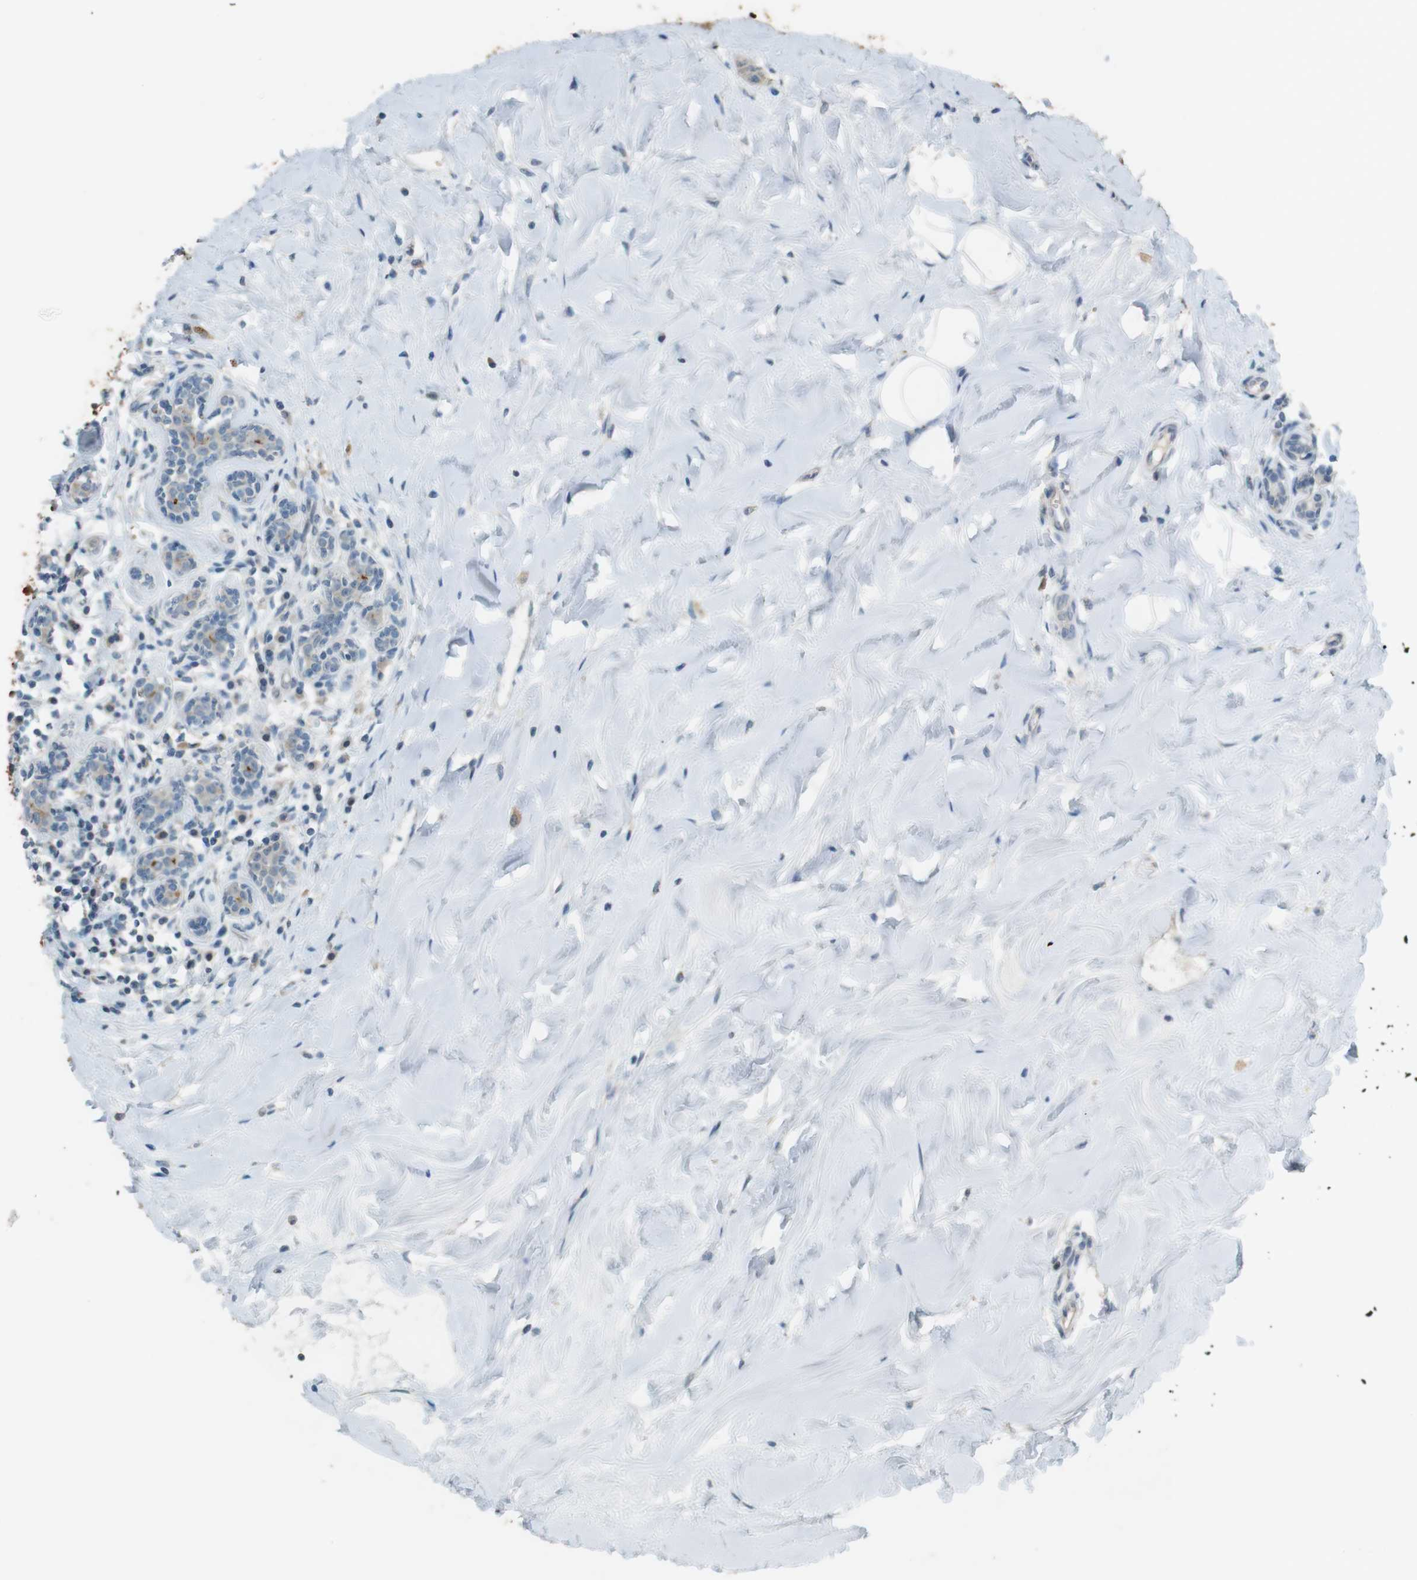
{"staining": {"intensity": "weak", "quantity": ">75%", "location": "cytoplasmic/membranous"}, "tissue": "breast cancer", "cell_type": "Tumor cells", "image_type": "cancer", "snomed": [{"axis": "morphology", "description": "Normal tissue, NOS"}, {"axis": "morphology", "description": "Duct carcinoma"}, {"axis": "topography", "description": "Breast"}], "caption": "Breast cancer was stained to show a protein in brown. There is low levels of weak cytoplasmic/membranous staining in about >75% of tumor cells.", "gene": "MUC5B", "patient": {"sex": "female", "age": 40}}